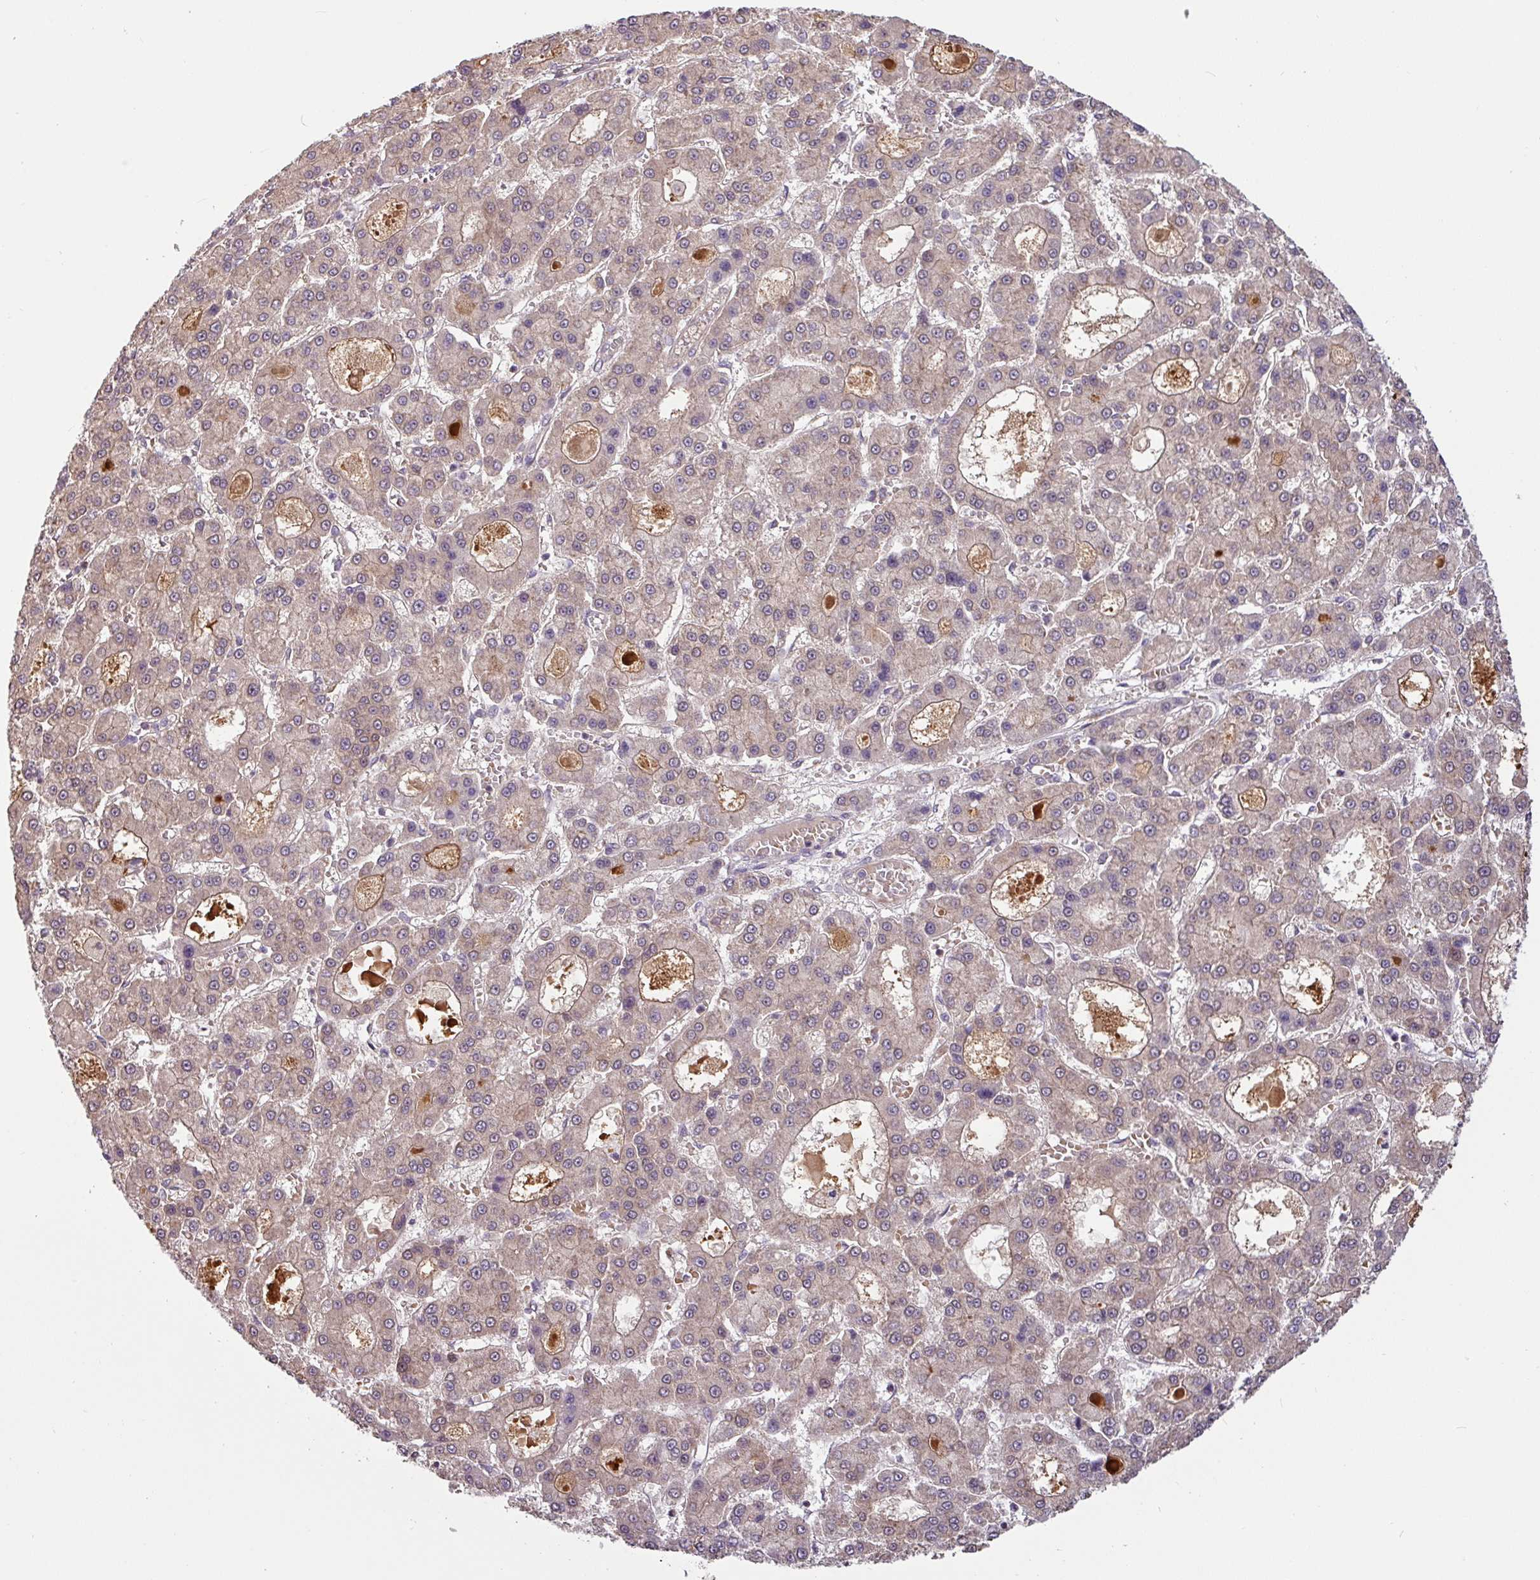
{"staining": {"intensity": "weak", "quantity": "<25%", "location": "cytoplasmic/membranous"}, "tissue": "liver cancer", "cell_type": "Tumor cells", "image_type": "cancer", "snomed": [{"axis": "morphology", "description": "Carcinoma, Hepatocellular, NOS"}, {"axis": "topography", "description": "Liver"}], "caption": "DAB immunohistochemical staining of human liver hepatocellular carcinoma reveals no significant staining in tumor cells.", "gene": "SHB", "patient": {"sex": "male", "age": 70}}